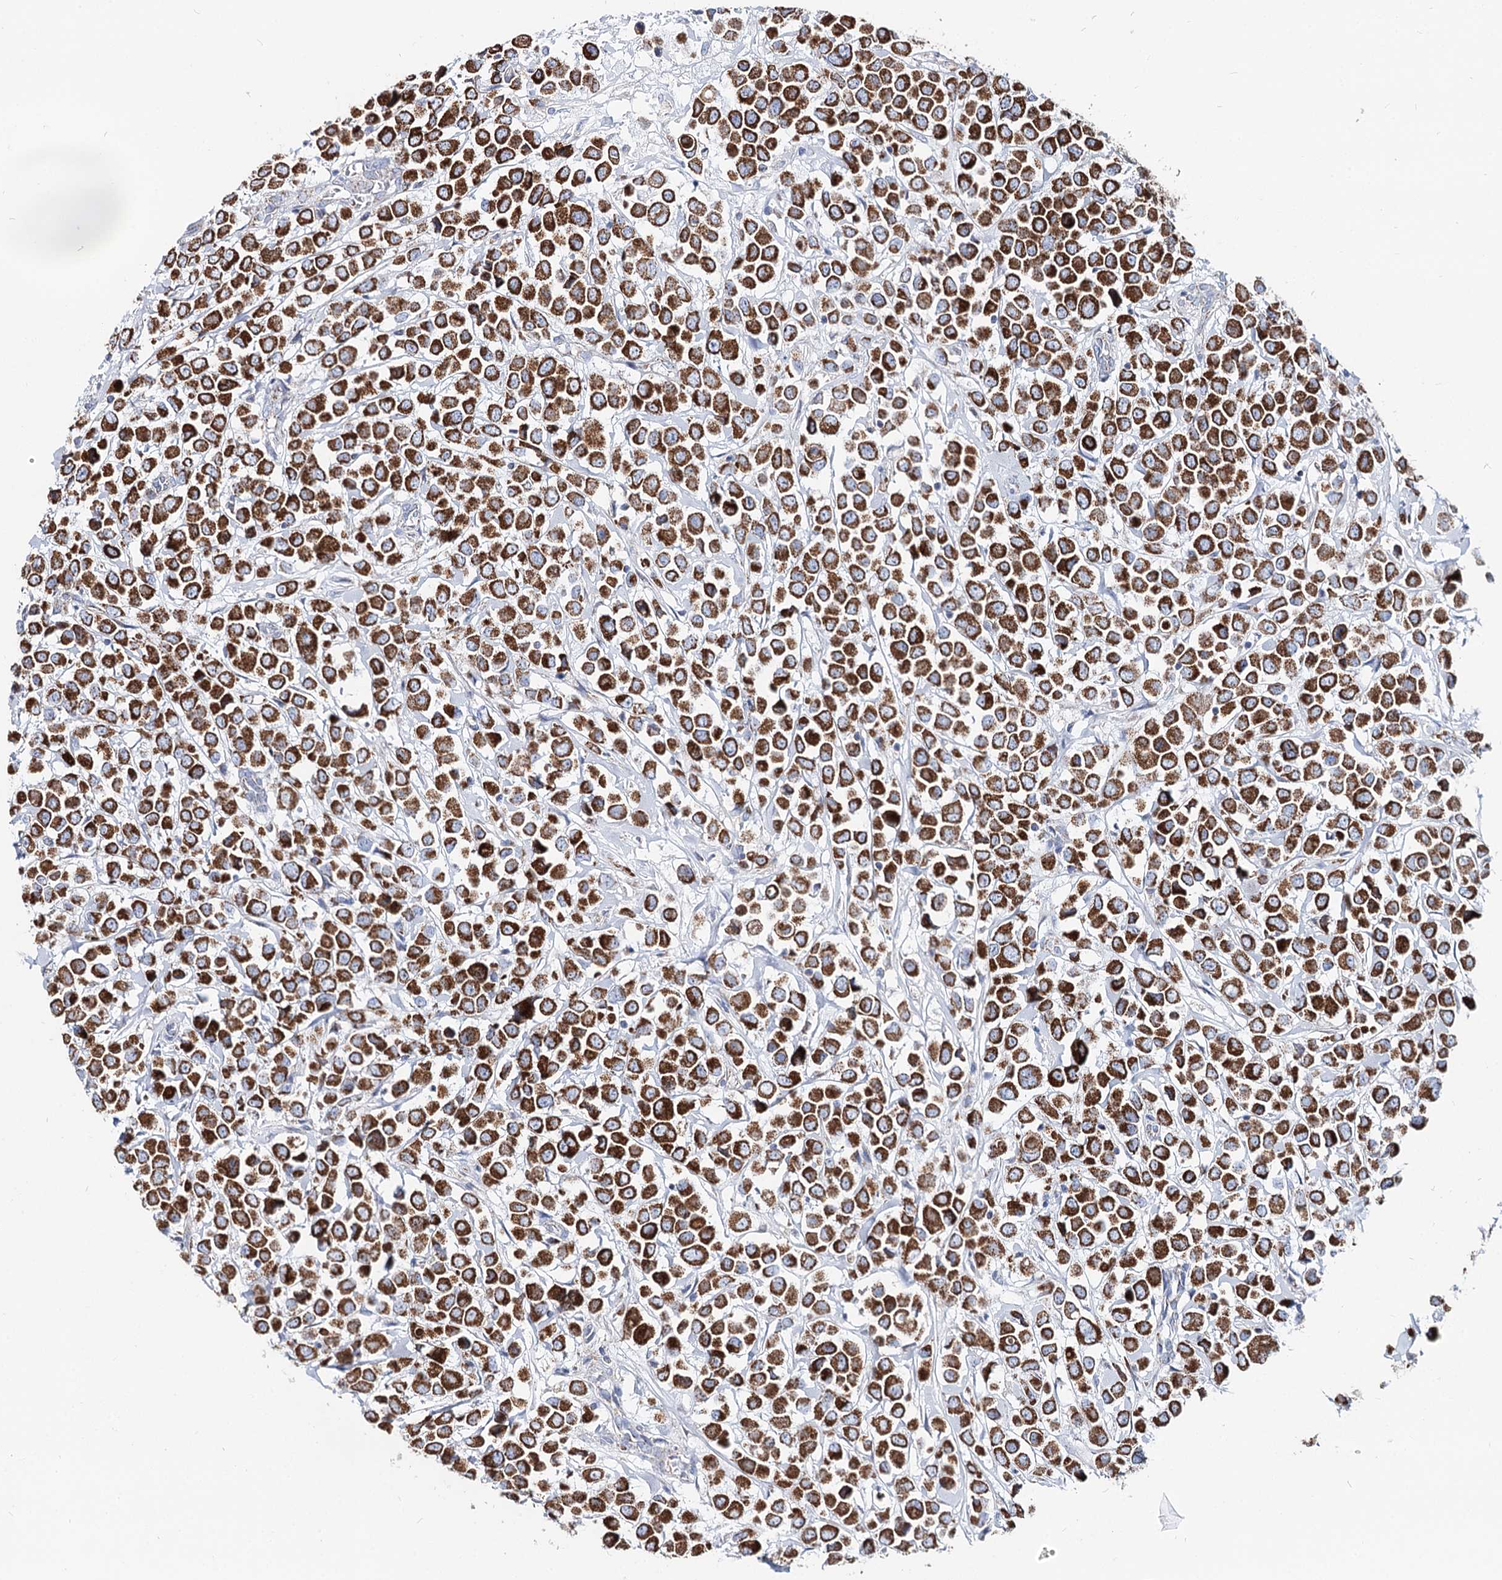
{"staining": {"intensity": "strong", "quantity": ">75%", "location": "cytoplasmic/membranous"}, "tissue": "breast cancer", "cell_type": "Tumor cells", "image_type": "cancer", "snomed": [{"axis": "morphology", "description": "Duct carcinoma"}, {"axis": "topography", "description": "Breast"}], "caption": "DAB (3,3'-diaminobenzidine) immunohistochemical staining of breast infiltrating ductal carcinoma displays strong cytoplasmic/membranous protein expression in about >75% of tumor cells.", "gene": "MCCC2", "patient": {"sex": "female", "age": 61}}